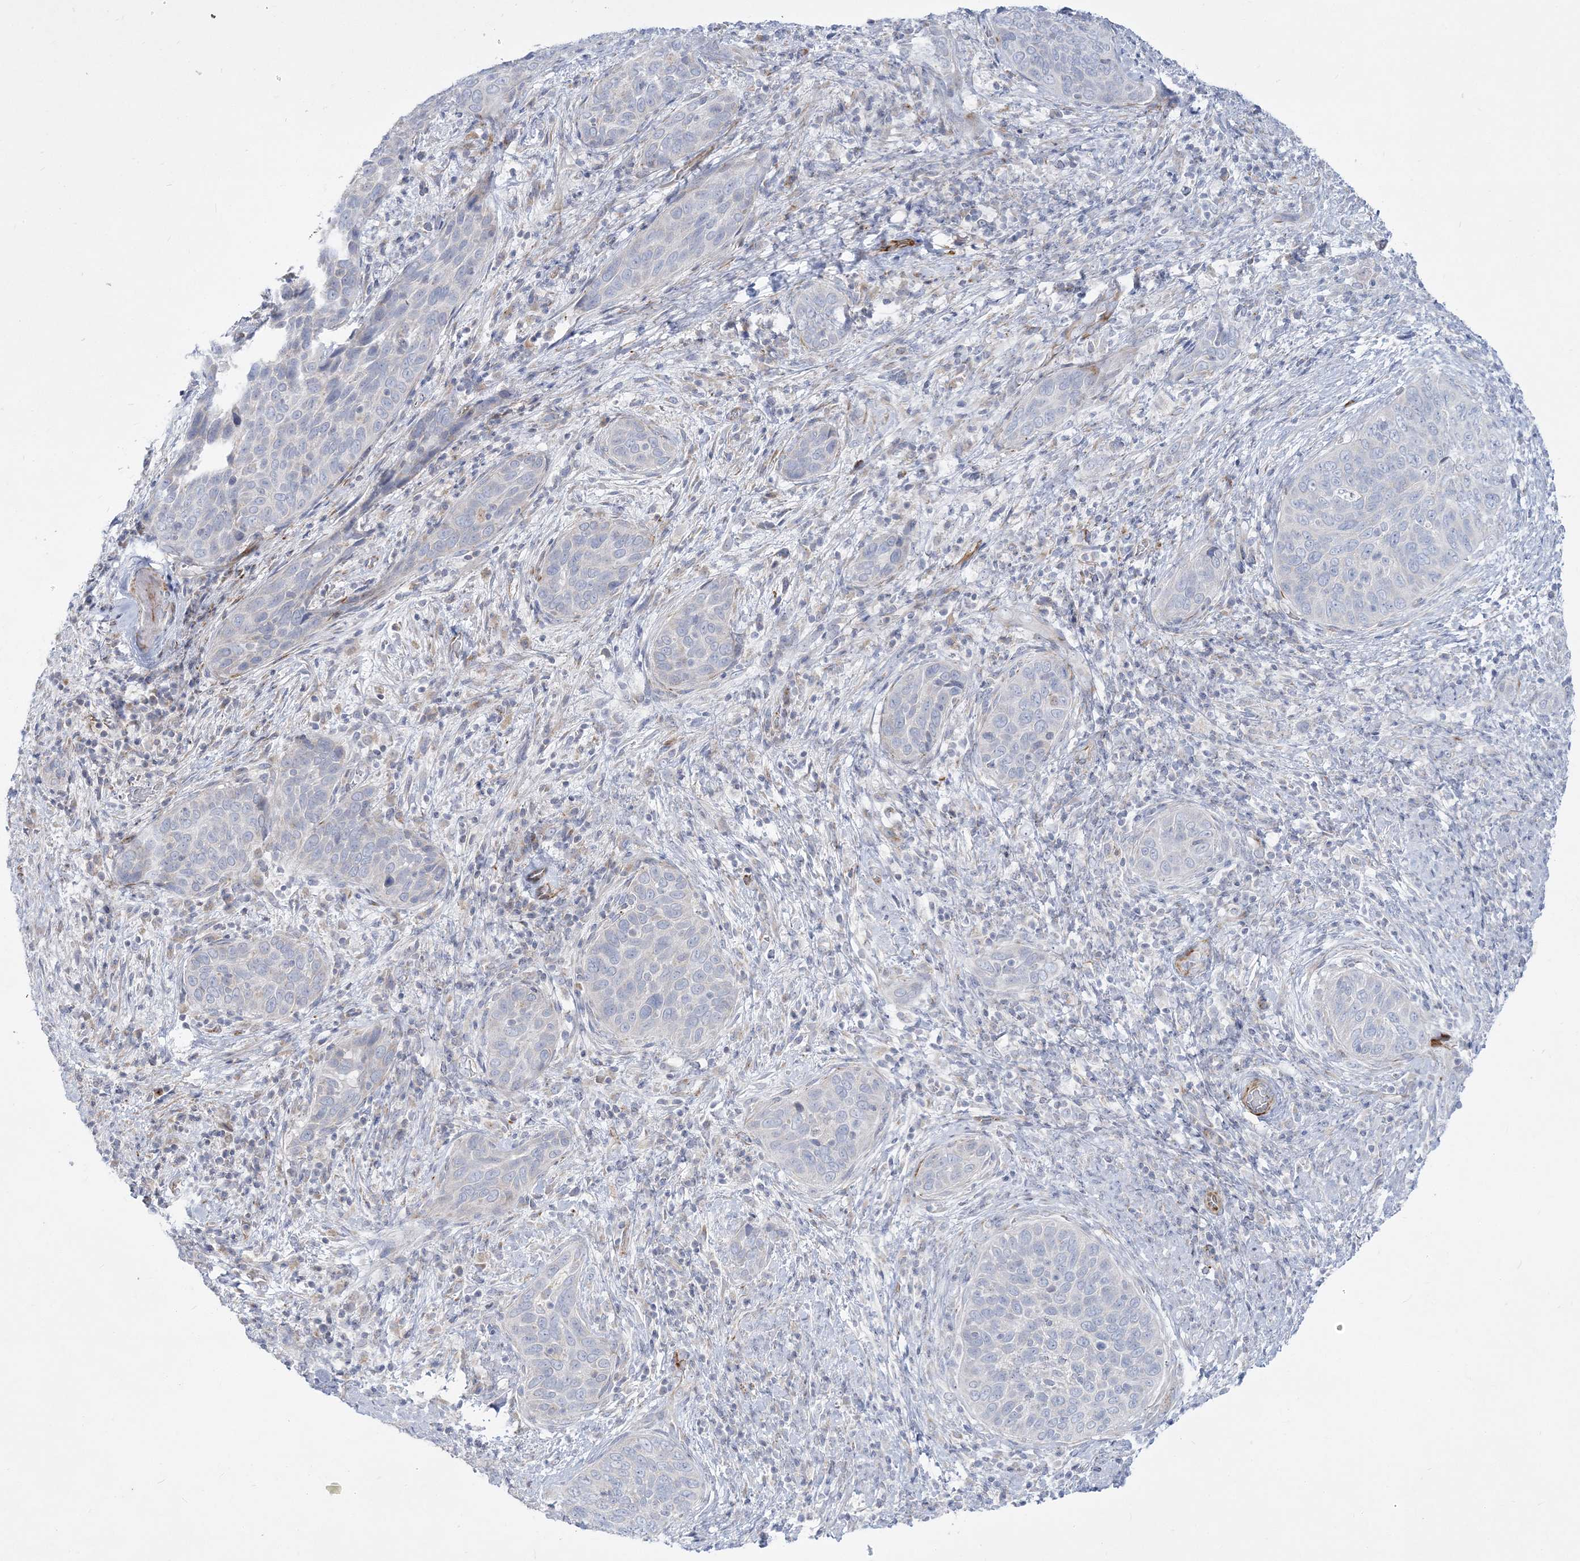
{"staining": {"intensity": "negative", "quantity": "none", "location": "none"}, "tissue": "cervical cancer", "cell_type": "Tumor cells", "image_type": "cancer", "snomed": [{"axis": "morphology", "description": "Squamous cell carcinoma, NOS"}, {"axis": "topography", "description": "Cervix"}], "caption": "A high-resolution photomicrograph shows IHC staining of cervical squamous cell carcinoma, which demonstrates no significant staining in tumor cells.", "gene": "GPAT2", "patient": {"sex": "female", "age": 60}}